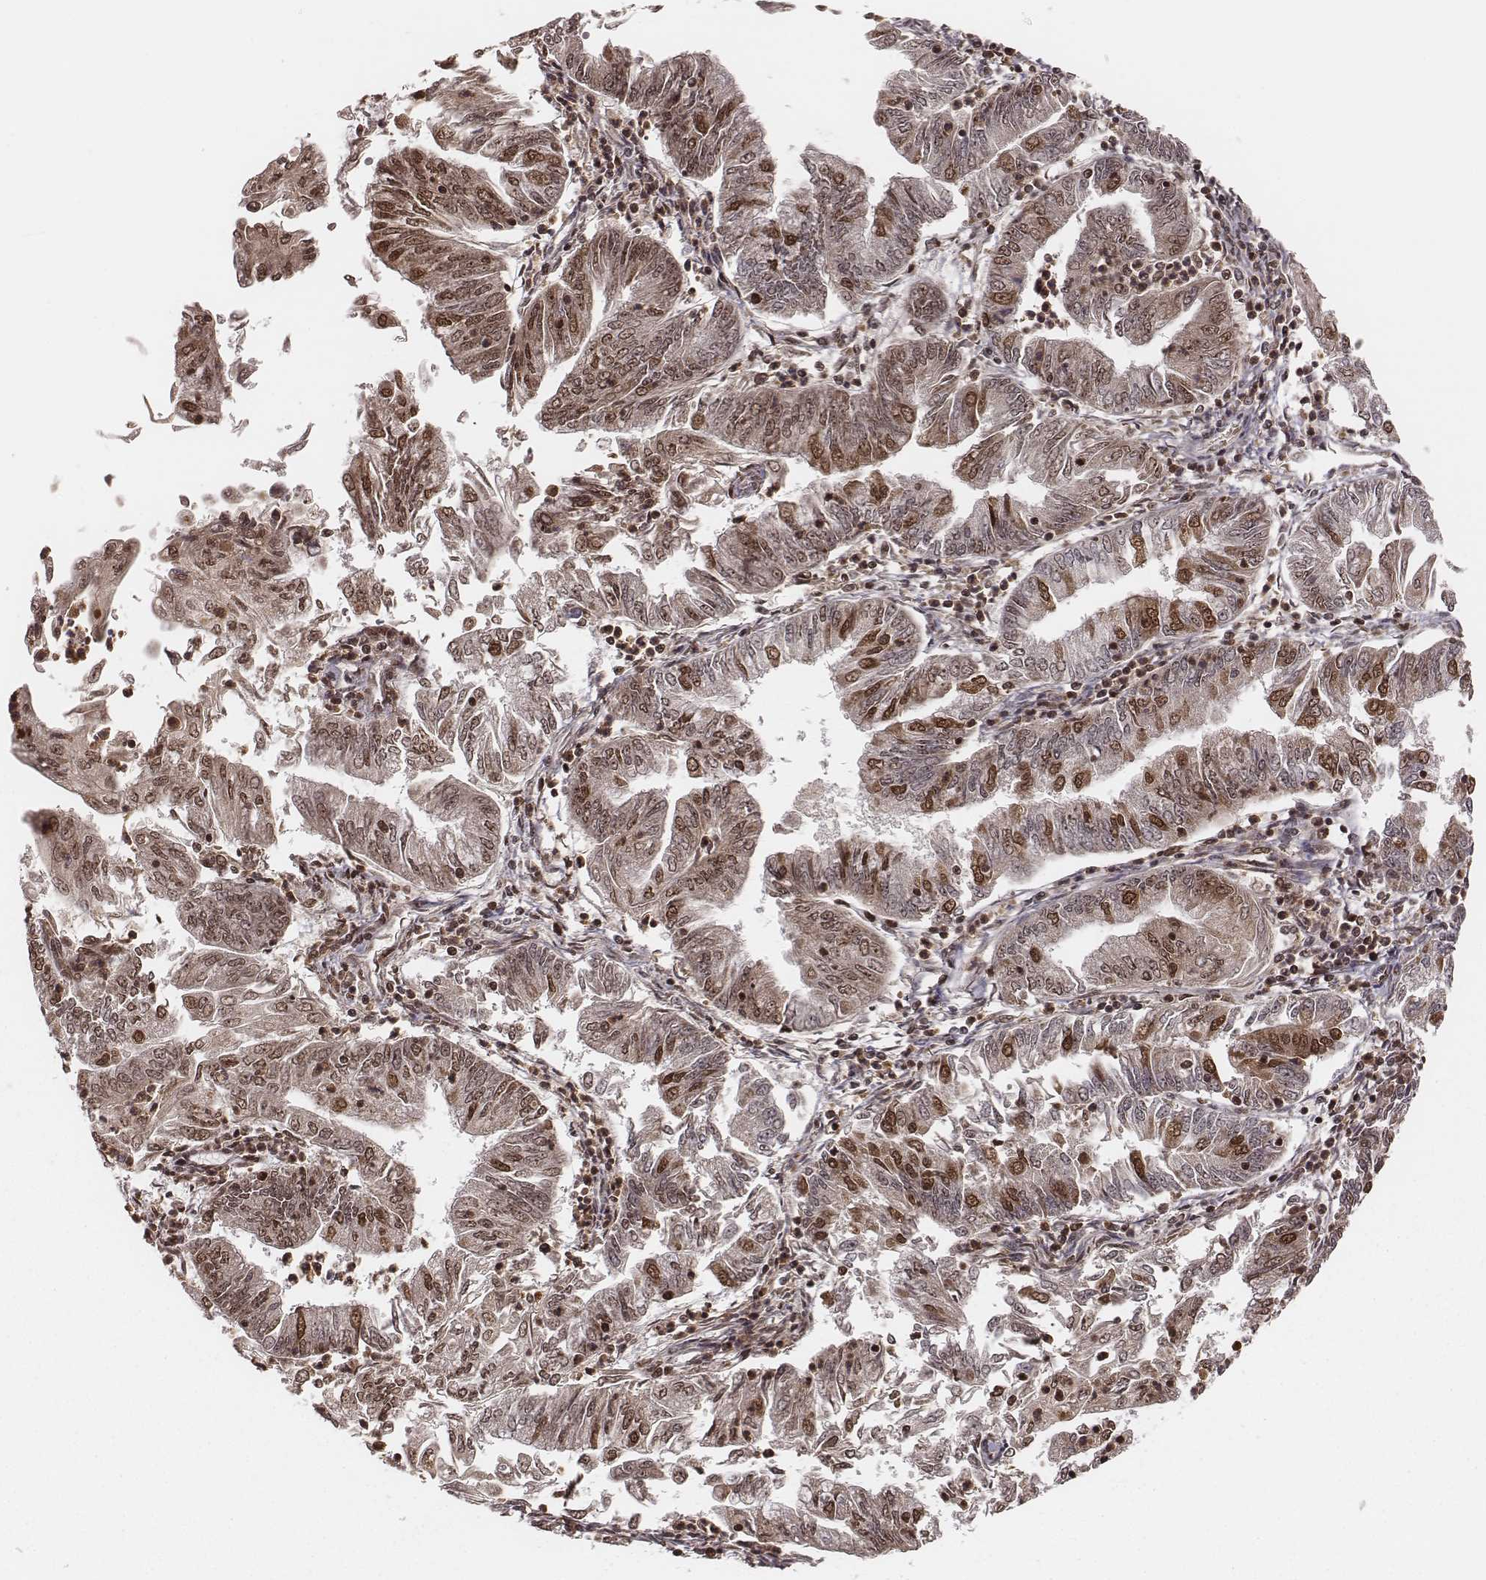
{"staining": {"intensity": "moderate", "quantity": ">75%", "location": "cytoplasmic/membranous,nuclear"}, "tissue": "endometrial cancer", "cell_type": "Tumor cells", "image_type": "cancer", "snomed": [{"axis": "morphology", "description": "Adenocarcinoma, NOS"}, {"axis": "topography", "description": "Endometrium"}], "caption": "There is medium levels of moderate cytoplasmic/membranous and nuclear expression in tumor cells of endometrial adenocarcinoma, as demonstrated by immunohistochemical staining (brown color).", "gene": "NFX1", "patient": {"sex": "female", "age": 55}}